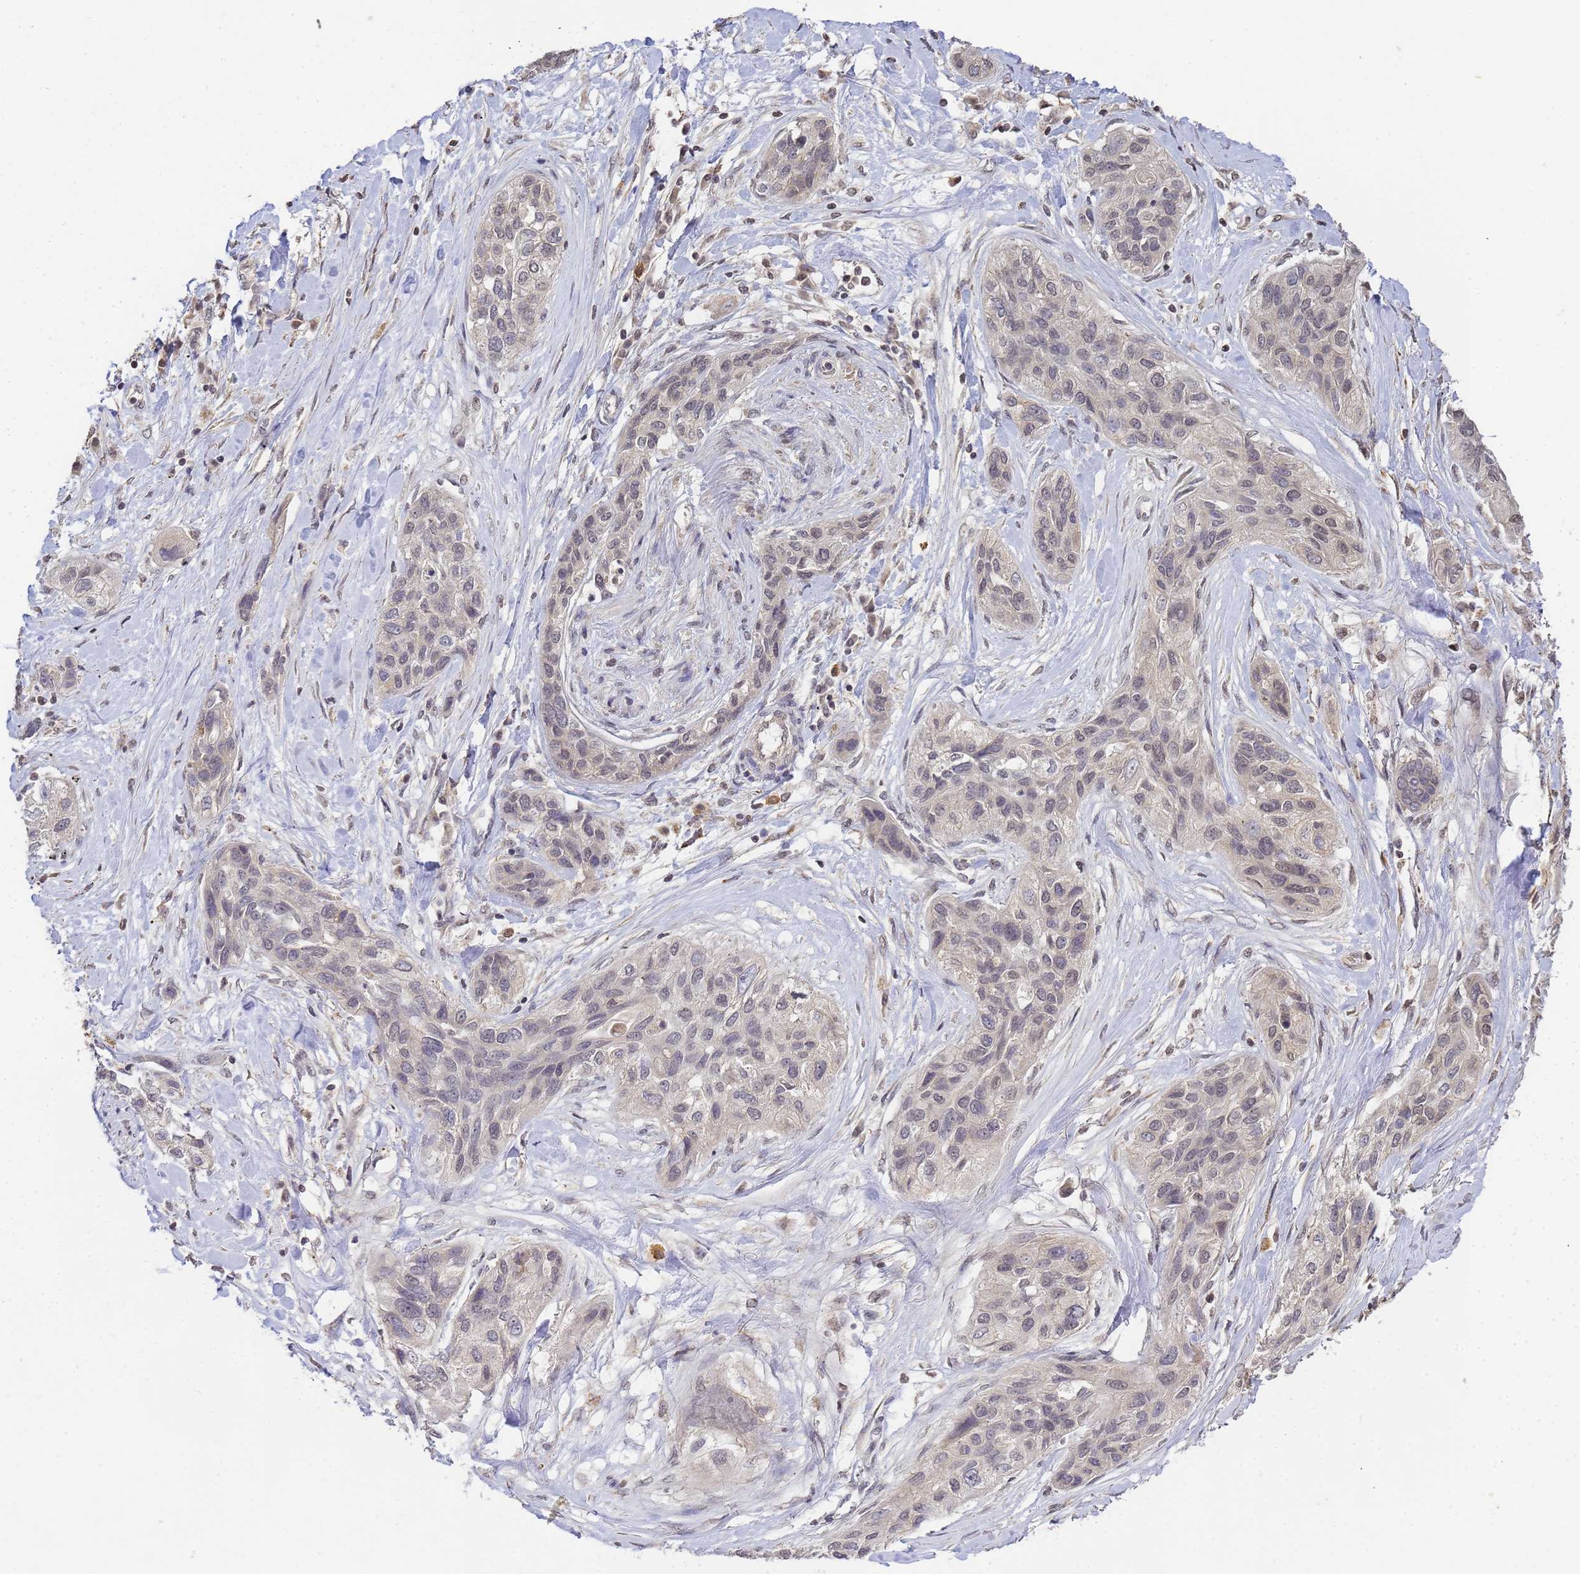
{"staining": {"intensity": "negative", "quantity": "none", "location": "none"}, "tissue": "lung cancer", "cell_type": "Tumor cells", "image_type": "cancer", "snomed": [{"axis": "morphology", "description": "Squamous cell carcinoma, NOS"}, {"axis": "topography", "description": "Lung"}], "caption": "There is no significant staining in tumor cells of lung cancer (squamous cell carcinoma). Brightfield microscopy of immunohistochemistry (IHC) stained with DAB (brown) and hematoxylin (blue), captured at high magnification.", "gene": "MYL7", "patient": {"sex": "female", "age": 70}}